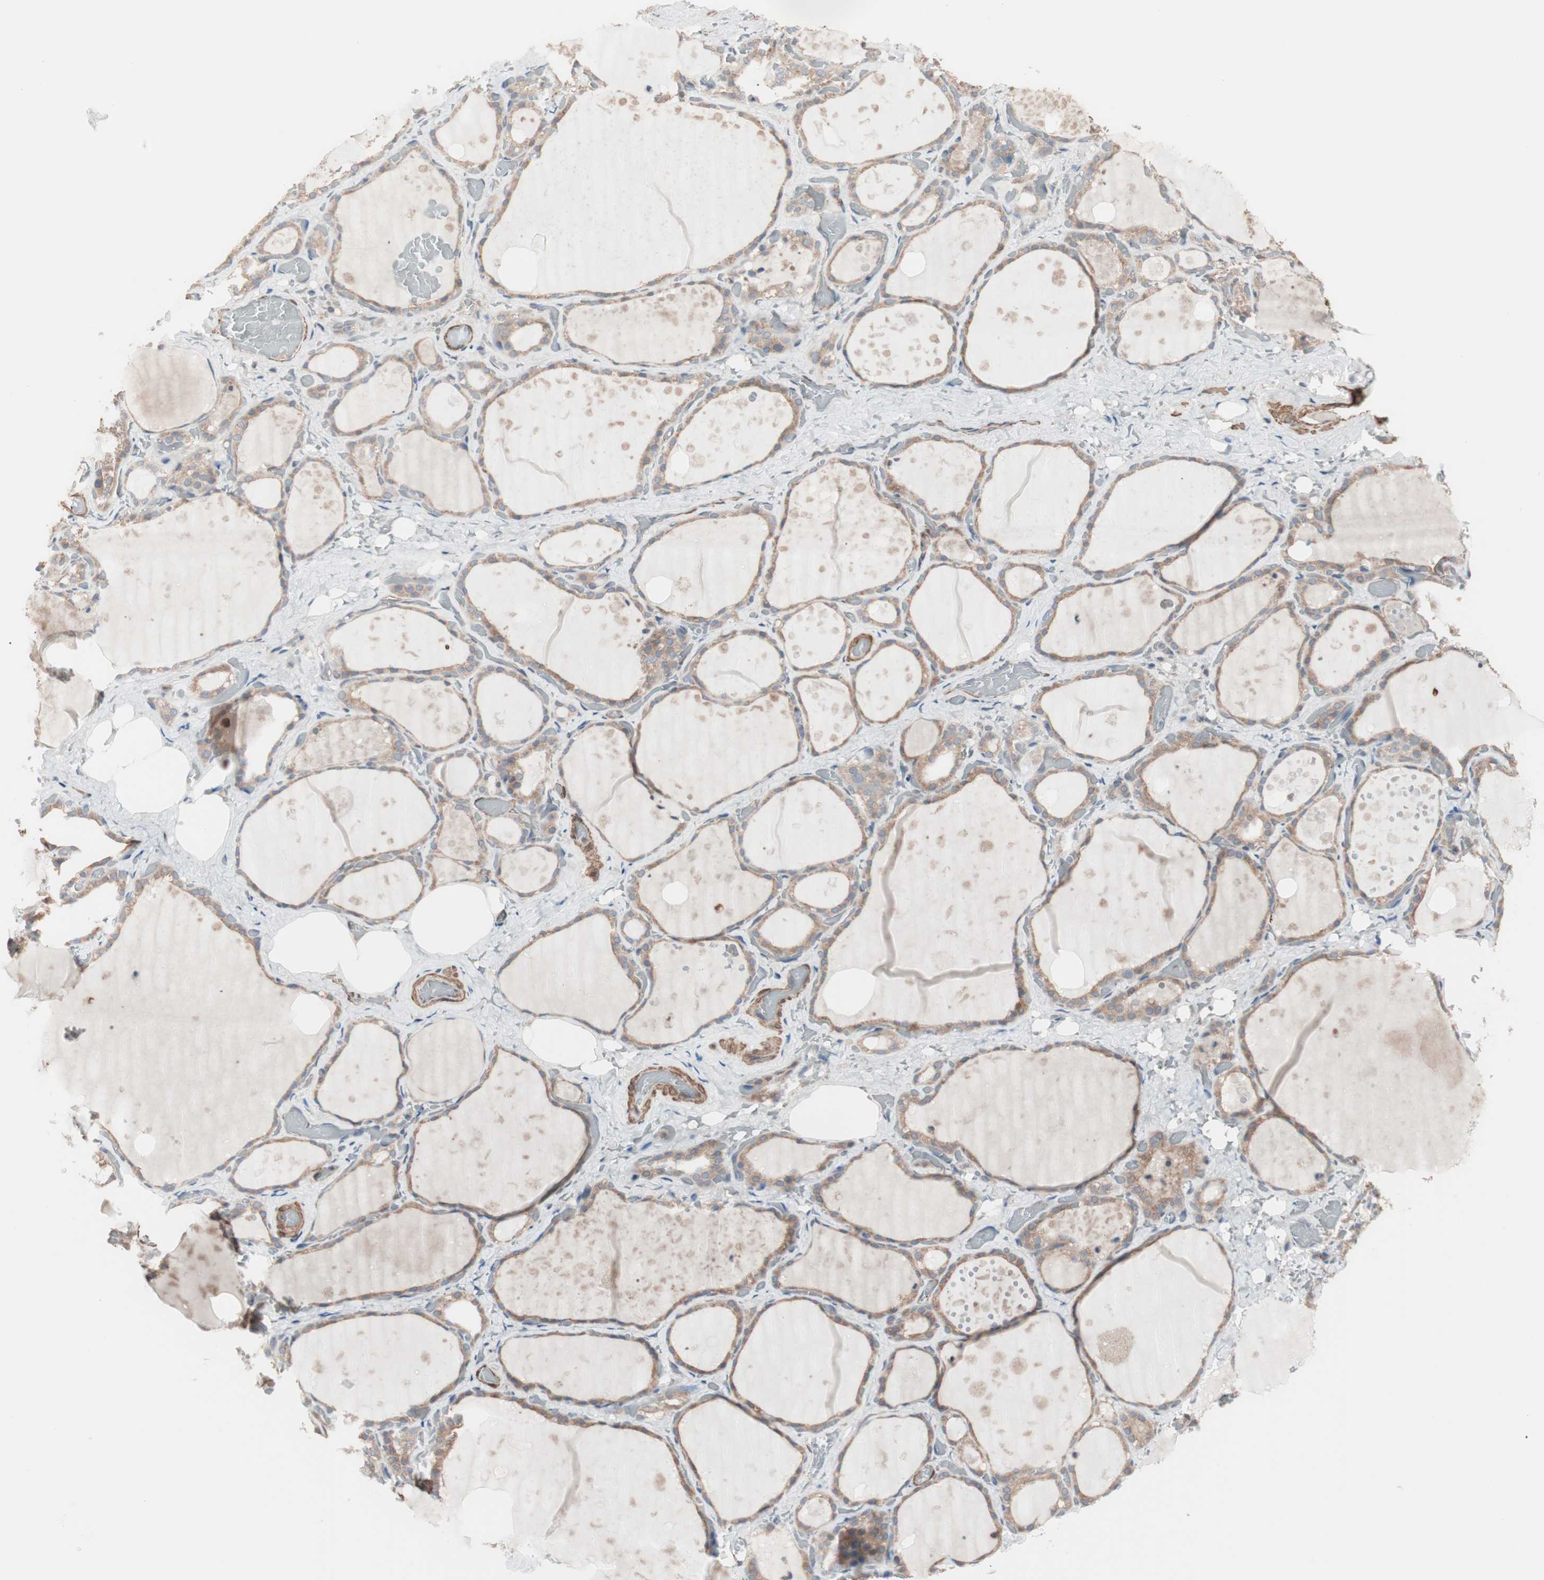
{"staining": {"intensity": "weak", "quantity": ">75%", "location": "cytoplasmic/membranous"}, "tissue": "thyroid gland", "cell_type": "Glandular cells", "image_type": "normal", "snomed": [{"axis": "morphology", "description": "Normal tissue, NOS"}, {"axis": "topography", "description": "Thyroid gland"}], "caption": "Normal thyroid gland demonstrates weak cytoplasmic/membranous staining in about >75% of glandular cells (DAB IHC with brightfield microscopy, high magnification)..", "gene": "ALG5", "patient": {"sex": "male", "age": 61}}